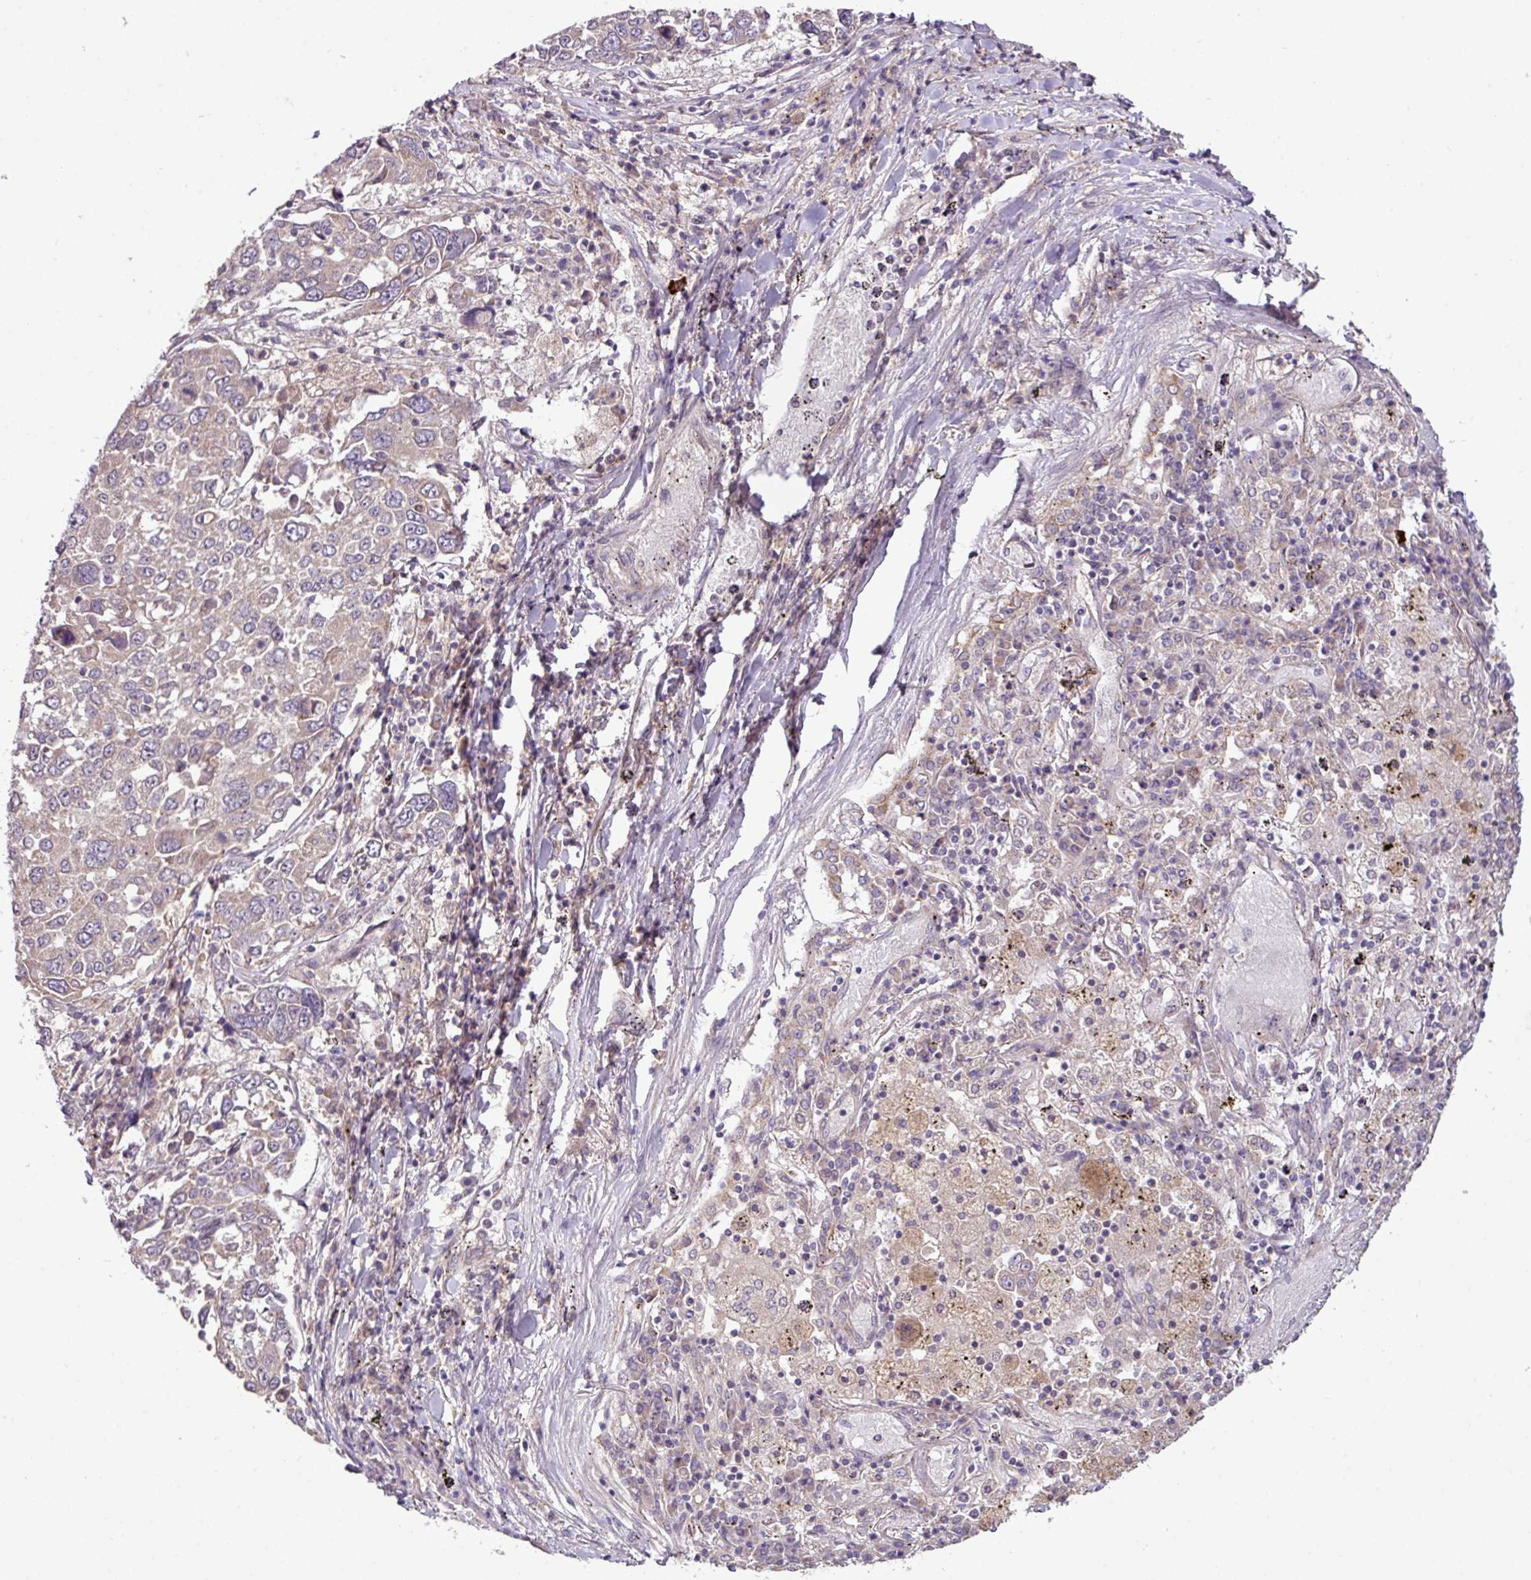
{"staining": {"intensity": "weak", "quantity": "25%-75%", "location": "cytoplasmic/membranous"}, "tissue": "lung cancer", "cell_type": "Tumor cells", "image_type": "cancer", "snomed": [{"axis": "morphology", "description": "Squamous cell carcinoma, NOS"}, {"axis": "topography", "description": "Lung"}], "caption": "This histopathology image displays lung squamous cell carcinoma stained with IHC to label a protein in brown. The cytoplasmic/membranous of tumor cells show weak positivity for the protein. Nuclei are counter-stained blue.", "gene": "XIAP", "patient": {"sex": "male", "age": 65}}